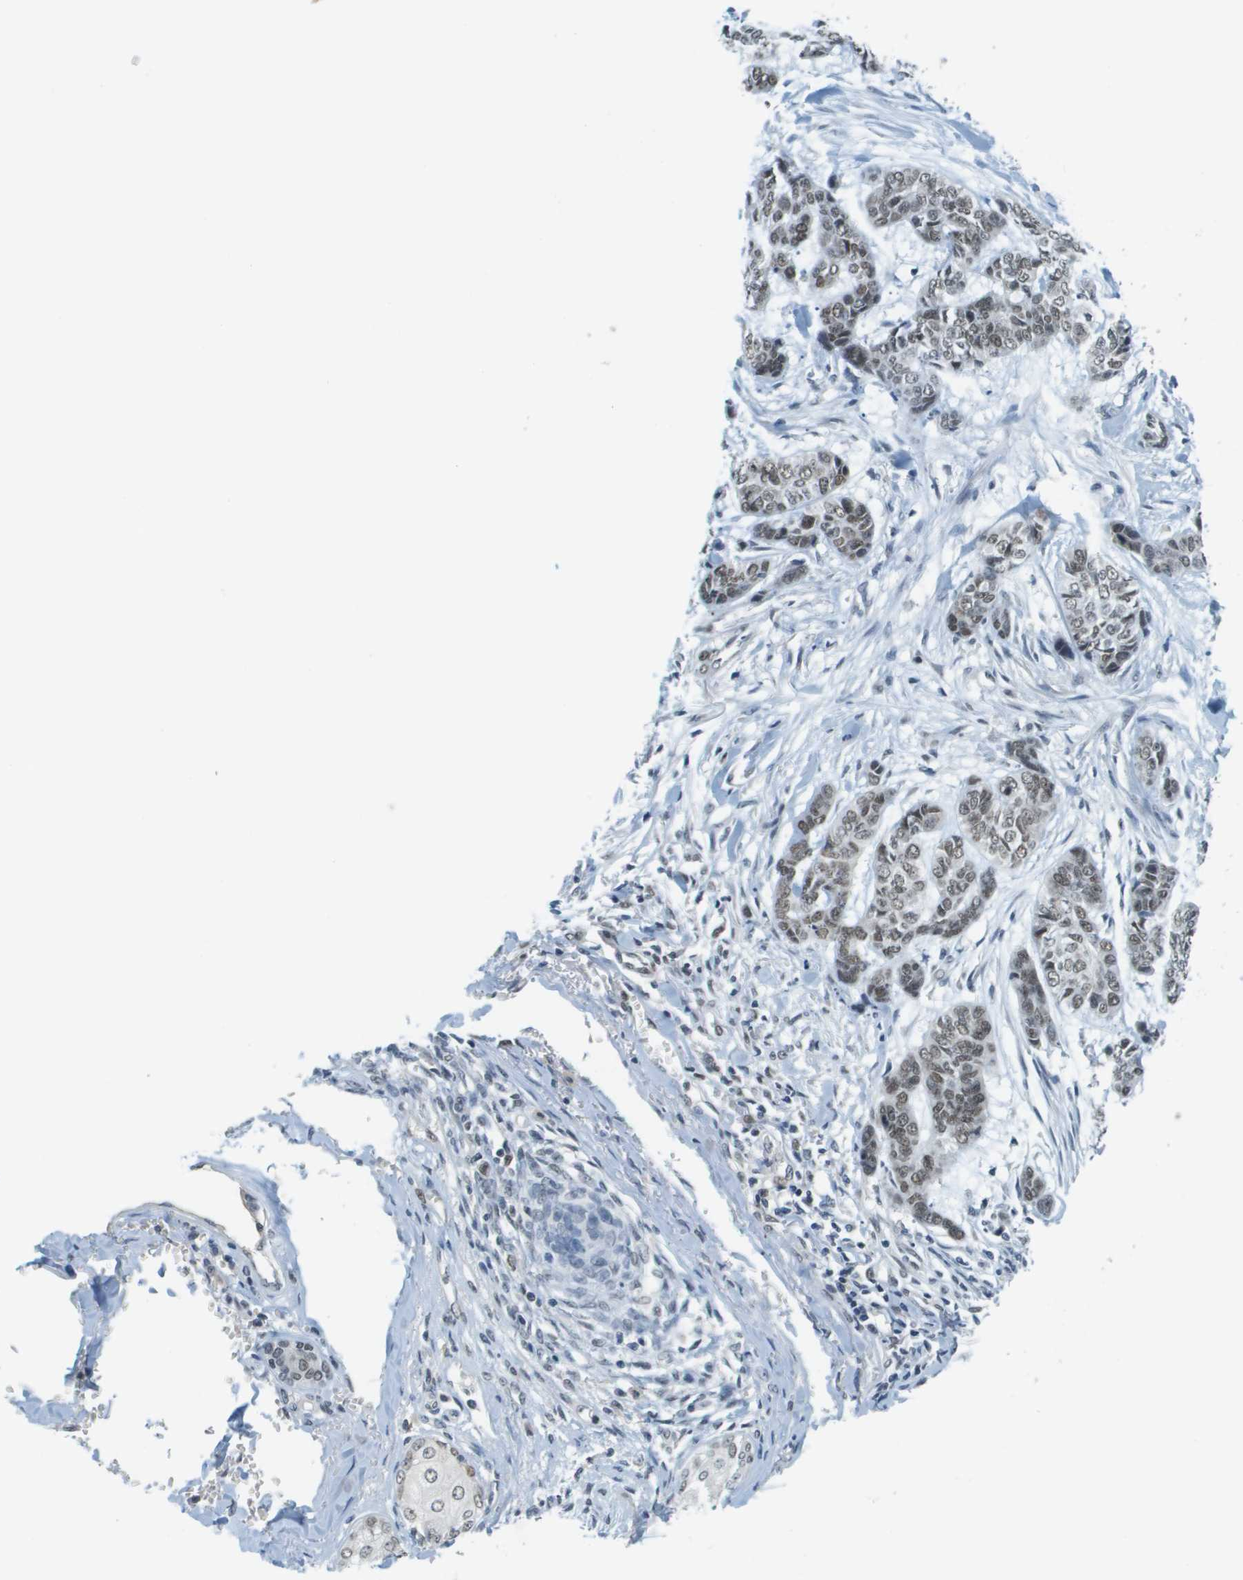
{"staining": {"intensity": "moderate", "quantity": ">75%", "location": "nuclear"}, "tissue": "skin cancer", "cell_type": "Tumor cells", "image_type": "cancer", "snomed": [{"axis": "morphology", "description": "Basal cell carcinoma"}, {"axis": "topography", "description": "Skin"}], "caption": "Brown immunohistochemical staining in skin cancer (basal cell carcinoma) demonstrates moderate nuclear positivity in approximately >75% of tumor cells.", "gene": "CBX5", "patient": {"sex": "female", "age": 64}}